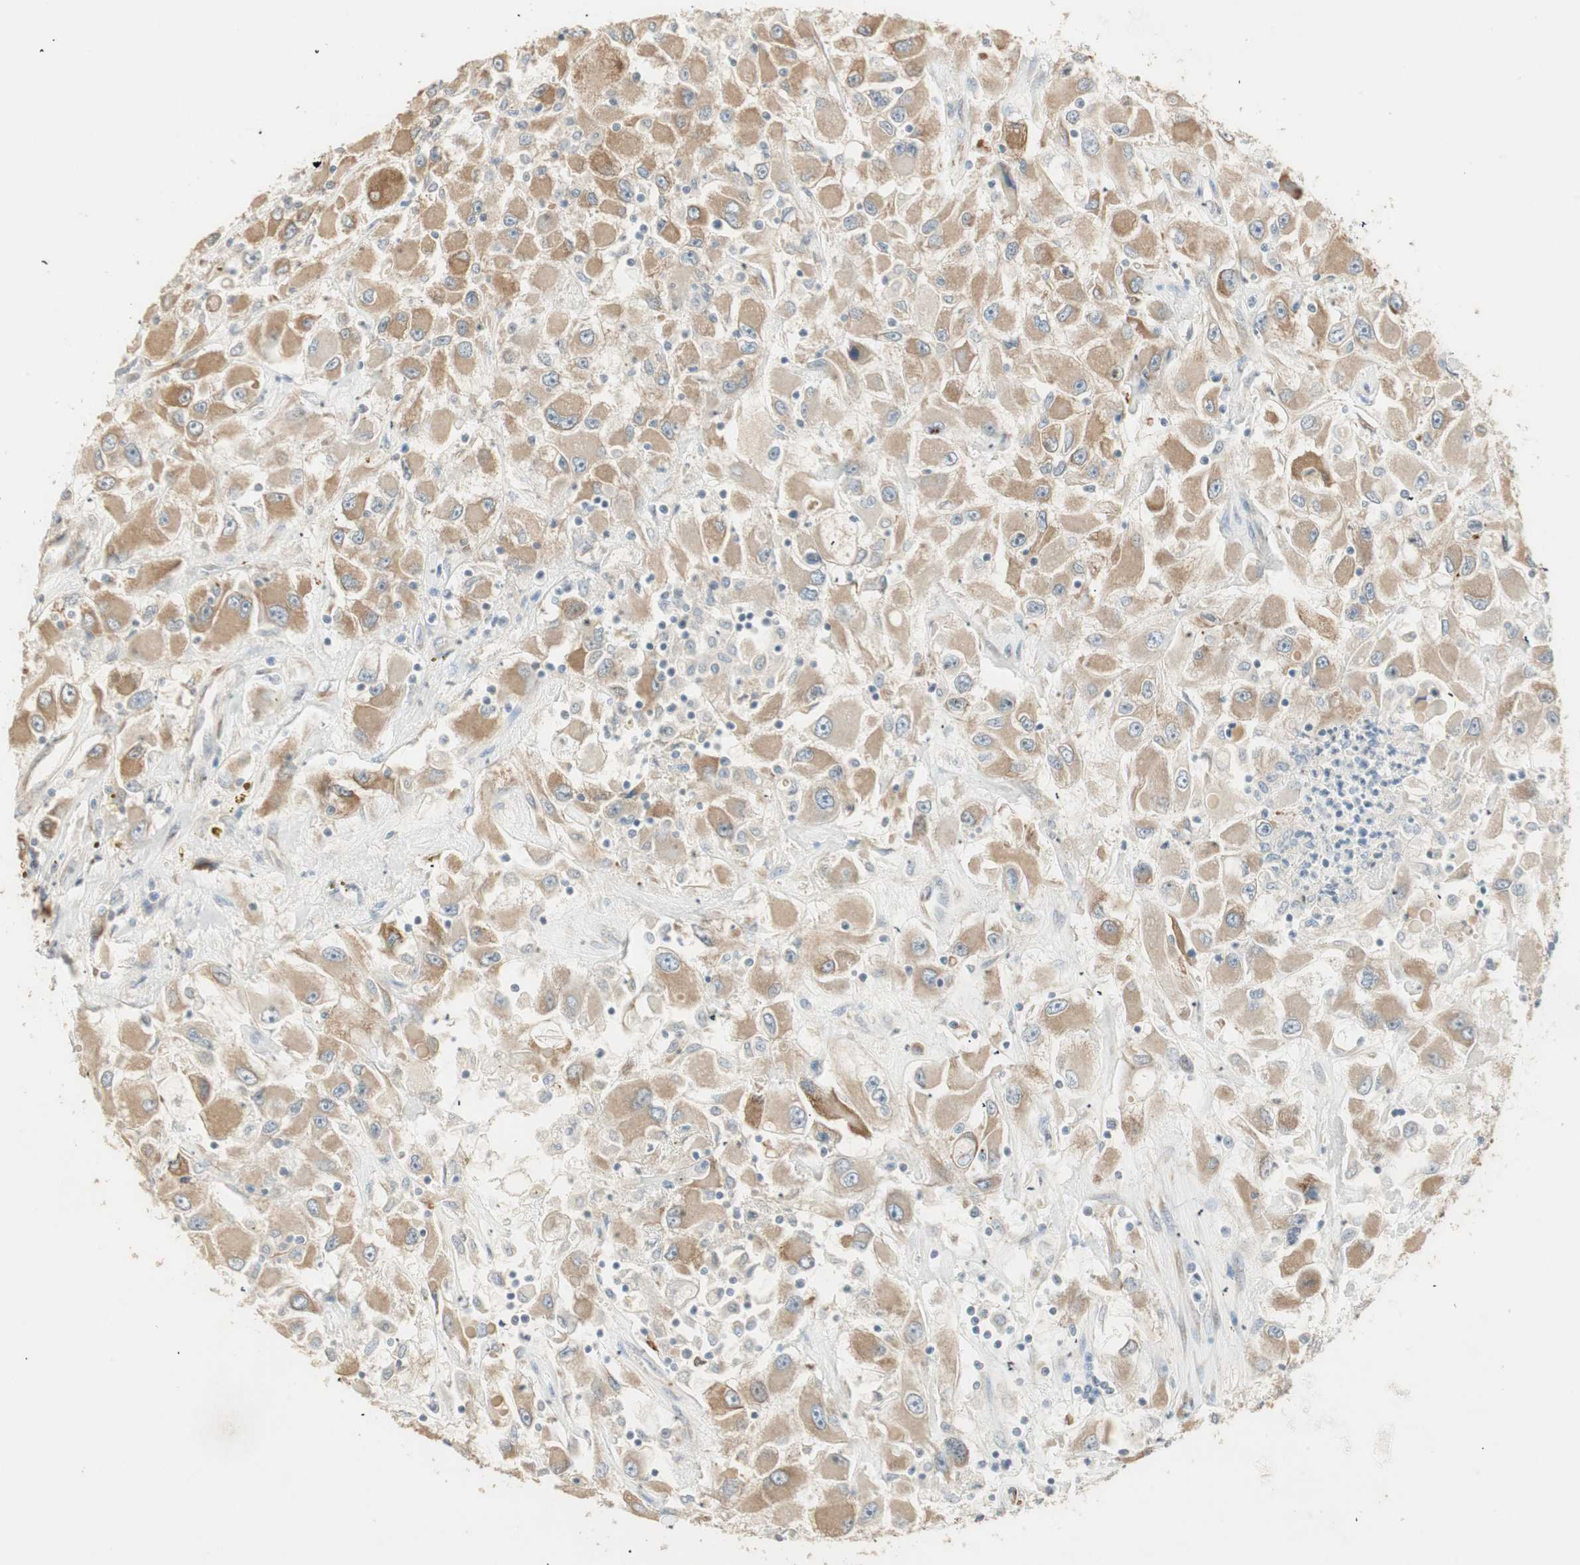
{"staining": {"intensity": "weak", "quantity": ">75%", "location": "cytoplasmic/membranous"}, "tissue": "renal cancer", "cell_type": "Tumor cells", "image_type": "cancer", "snomed": [{"axis": "morphology", "description": "Adenocarcinoma, NOS"}, {"axis": "topography", "description": "Kidney"}], "caption": "About >75% of tumor cells in human adenocarcinoma (renal) show weak cytoplasmic/membranous protein staining as visualized by brown immunohistochemical staining.", "gene": "TASOR", "patient": {"sex": "female", "age": 52}}